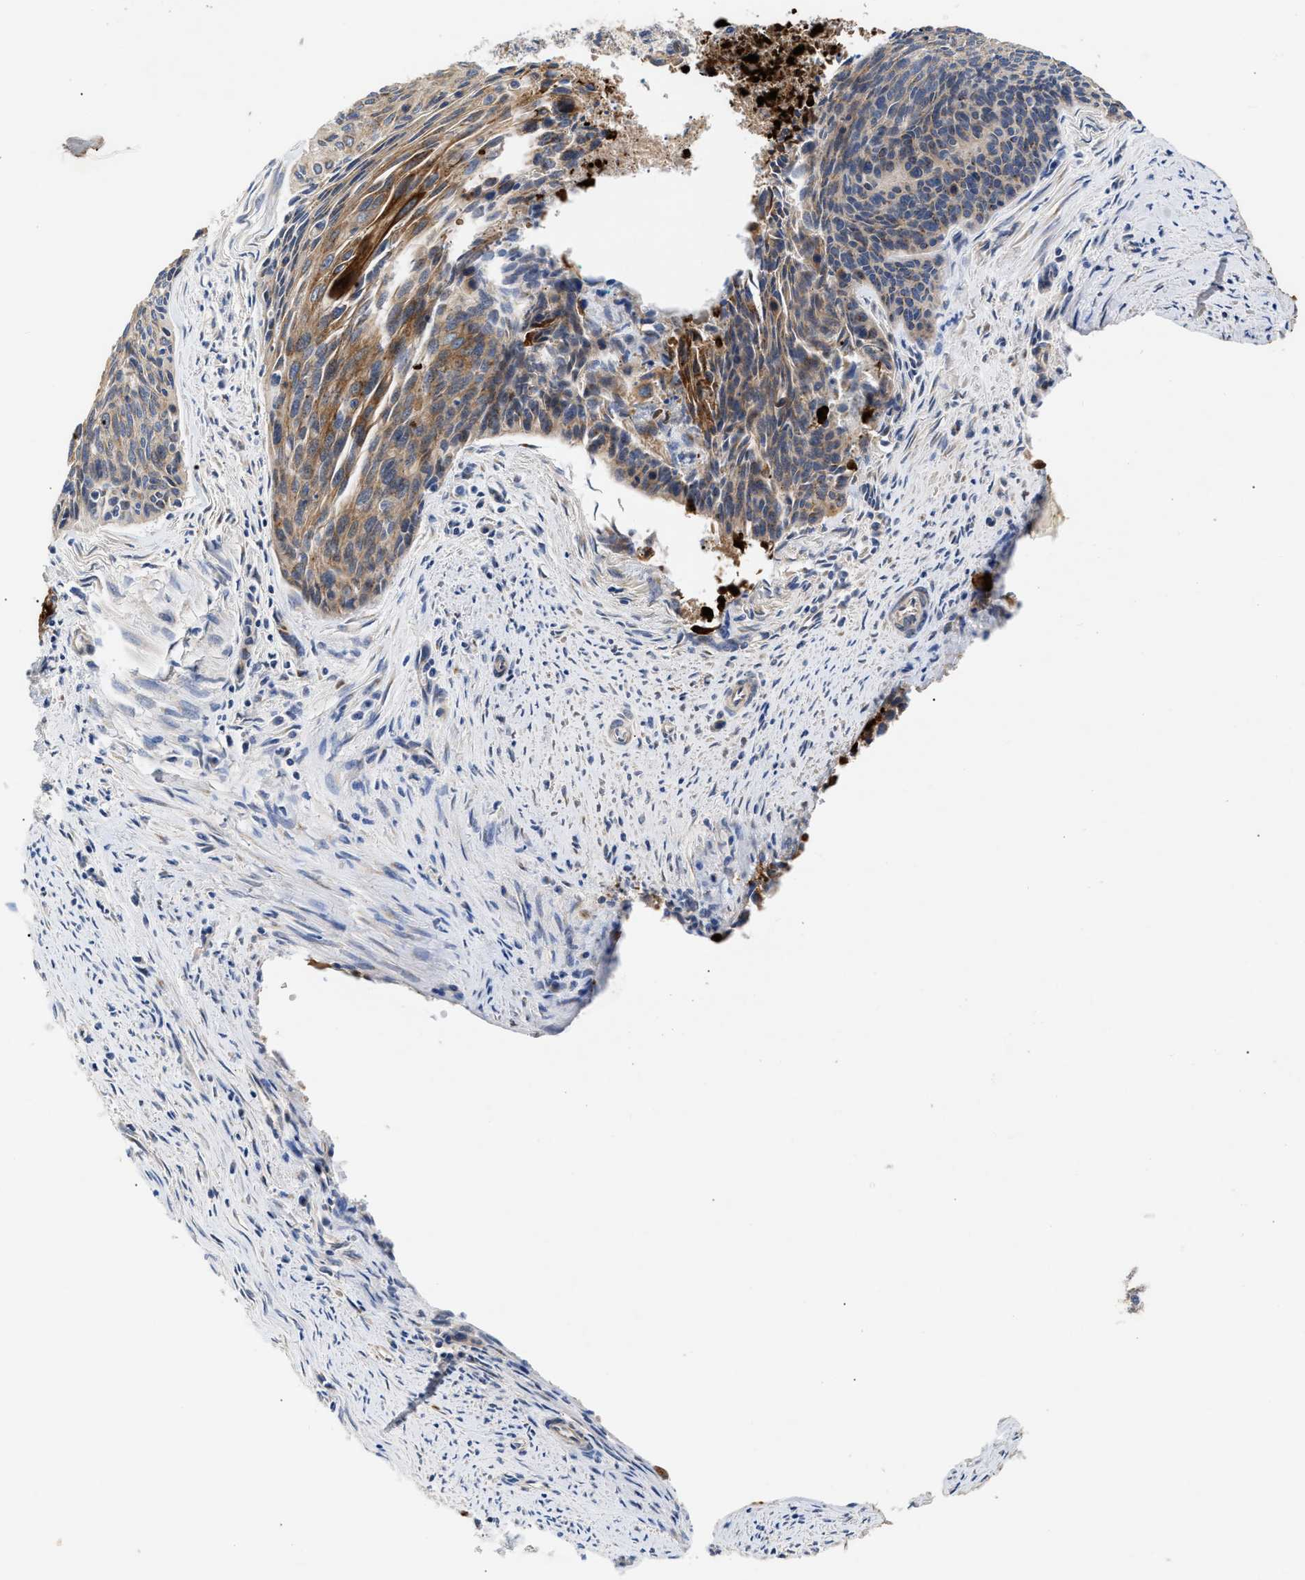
{"staining": {"intensity": "moderate", "quantity": "25%-75%", "location": "cytoplasmic/membranous"}, "tissue": "cervical cancer", "cell_type": "Tumor cells", "image_type": "cancer", "snomed": [{"axis": "morphology", "description": "Squamous cell carcinoma, NOS"}, {"axis": "topography", "description": "Cervix"}], "caption": "Squamous cell carcinoma (cervical) stained for a protein (brown) exhibits moderate cytoplasmic/membranous positive expression in about 25%-75% of tumor cells.", "gene": "CCDC146", "patient": {"sex": "female", "age": 55}}